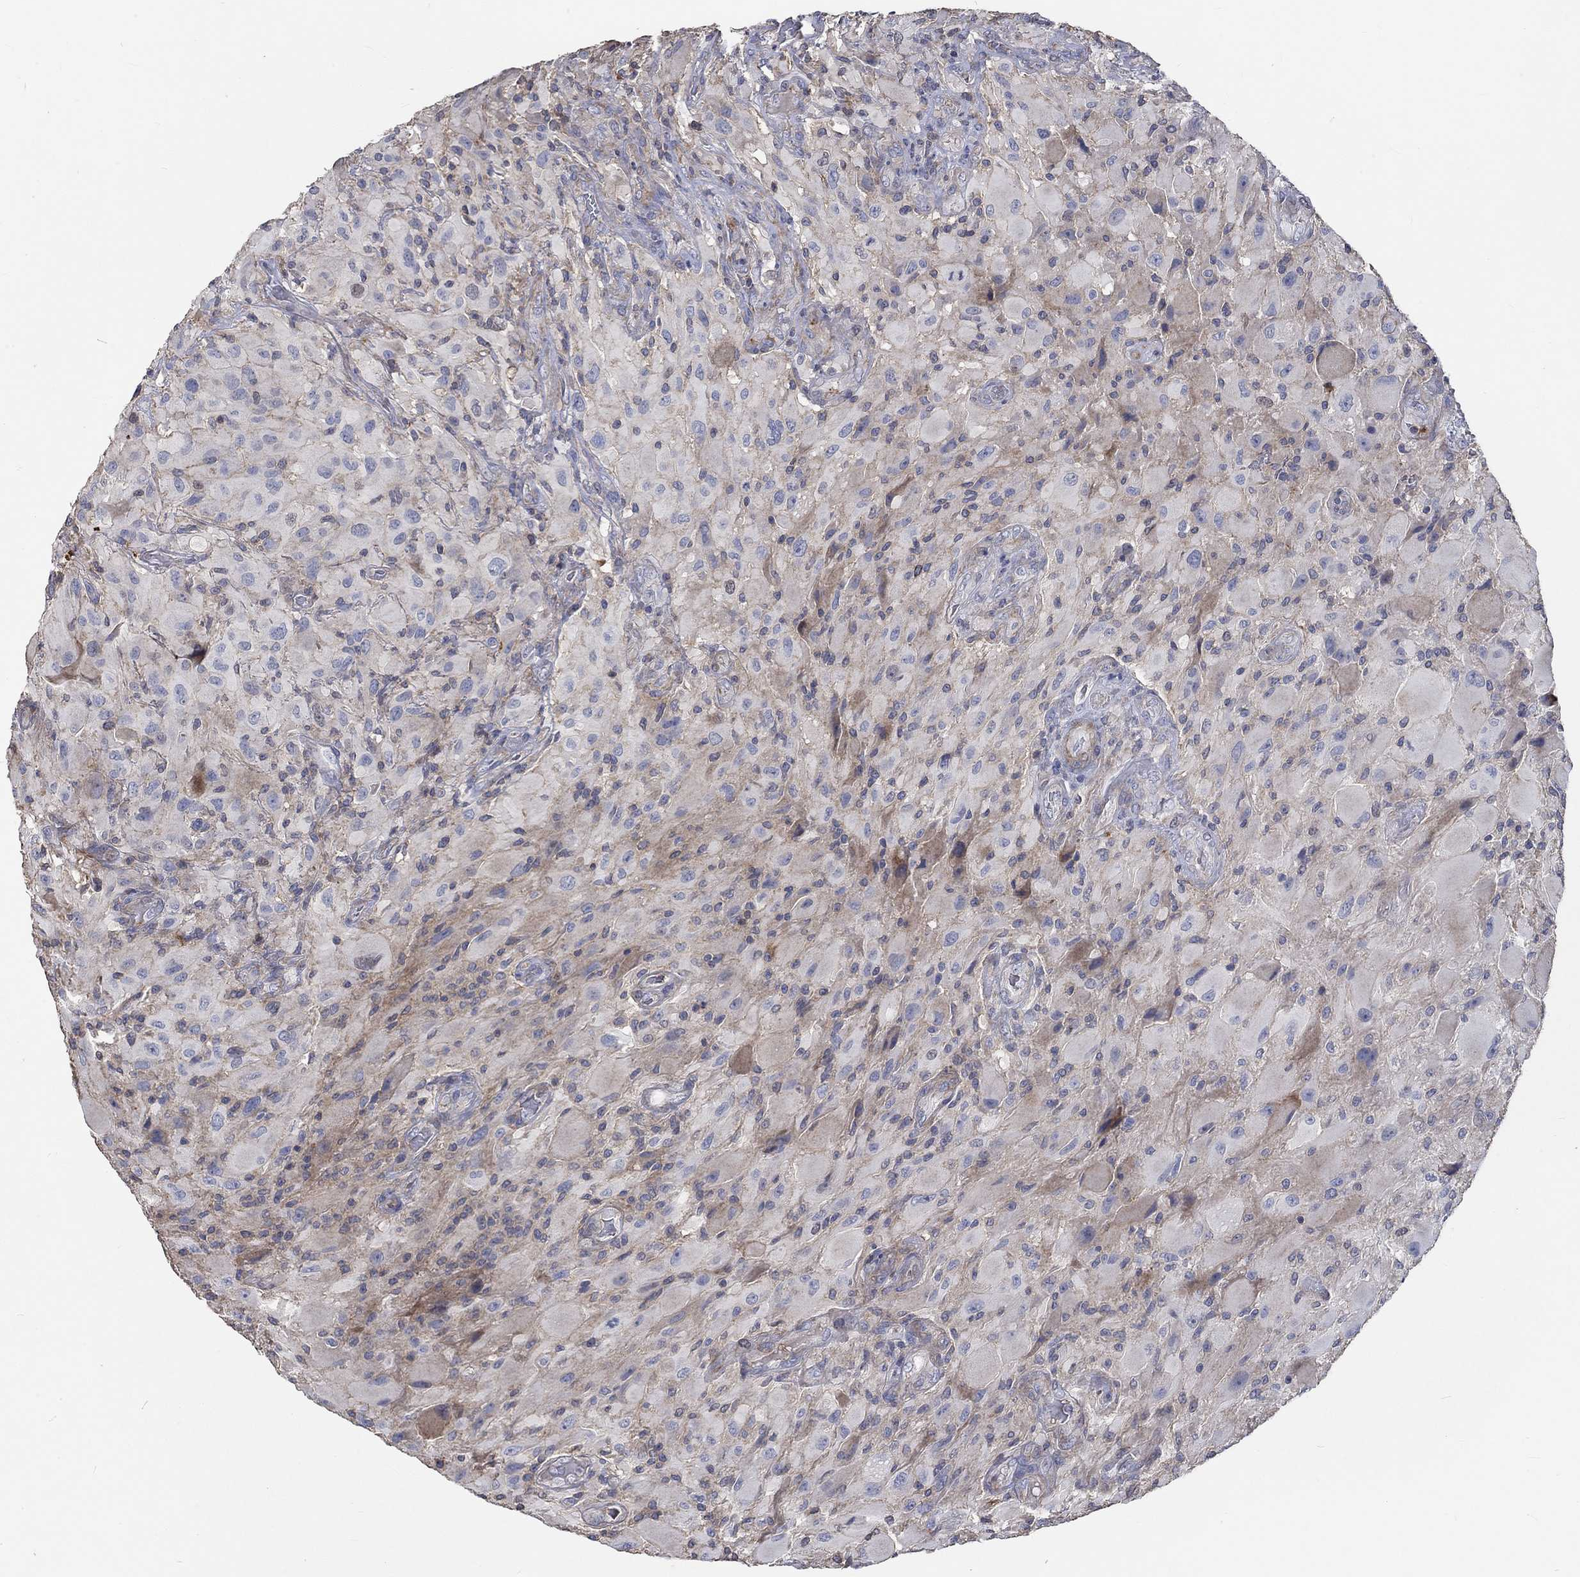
{"staining": {"intensity": "negative", "quantity": "none", "location": "none"}, "tissue": "glioma", "cell_type": "Tumor cells", "image_type": "cancer", "snomed": [{"axis": "morphology", "description": "Glioma, malignant, High grade"}, {"axis": "topography", "description": "Cerebral cortex"}], "caption": "Immunohistochemistry (IHC) micrograph of human malignant high-grade glioma stained for a protein (brown), which shows no expression in tumor cells.", "gene": "TNFAIP8L3", "patient": {"sex": "male", "age": 35}}